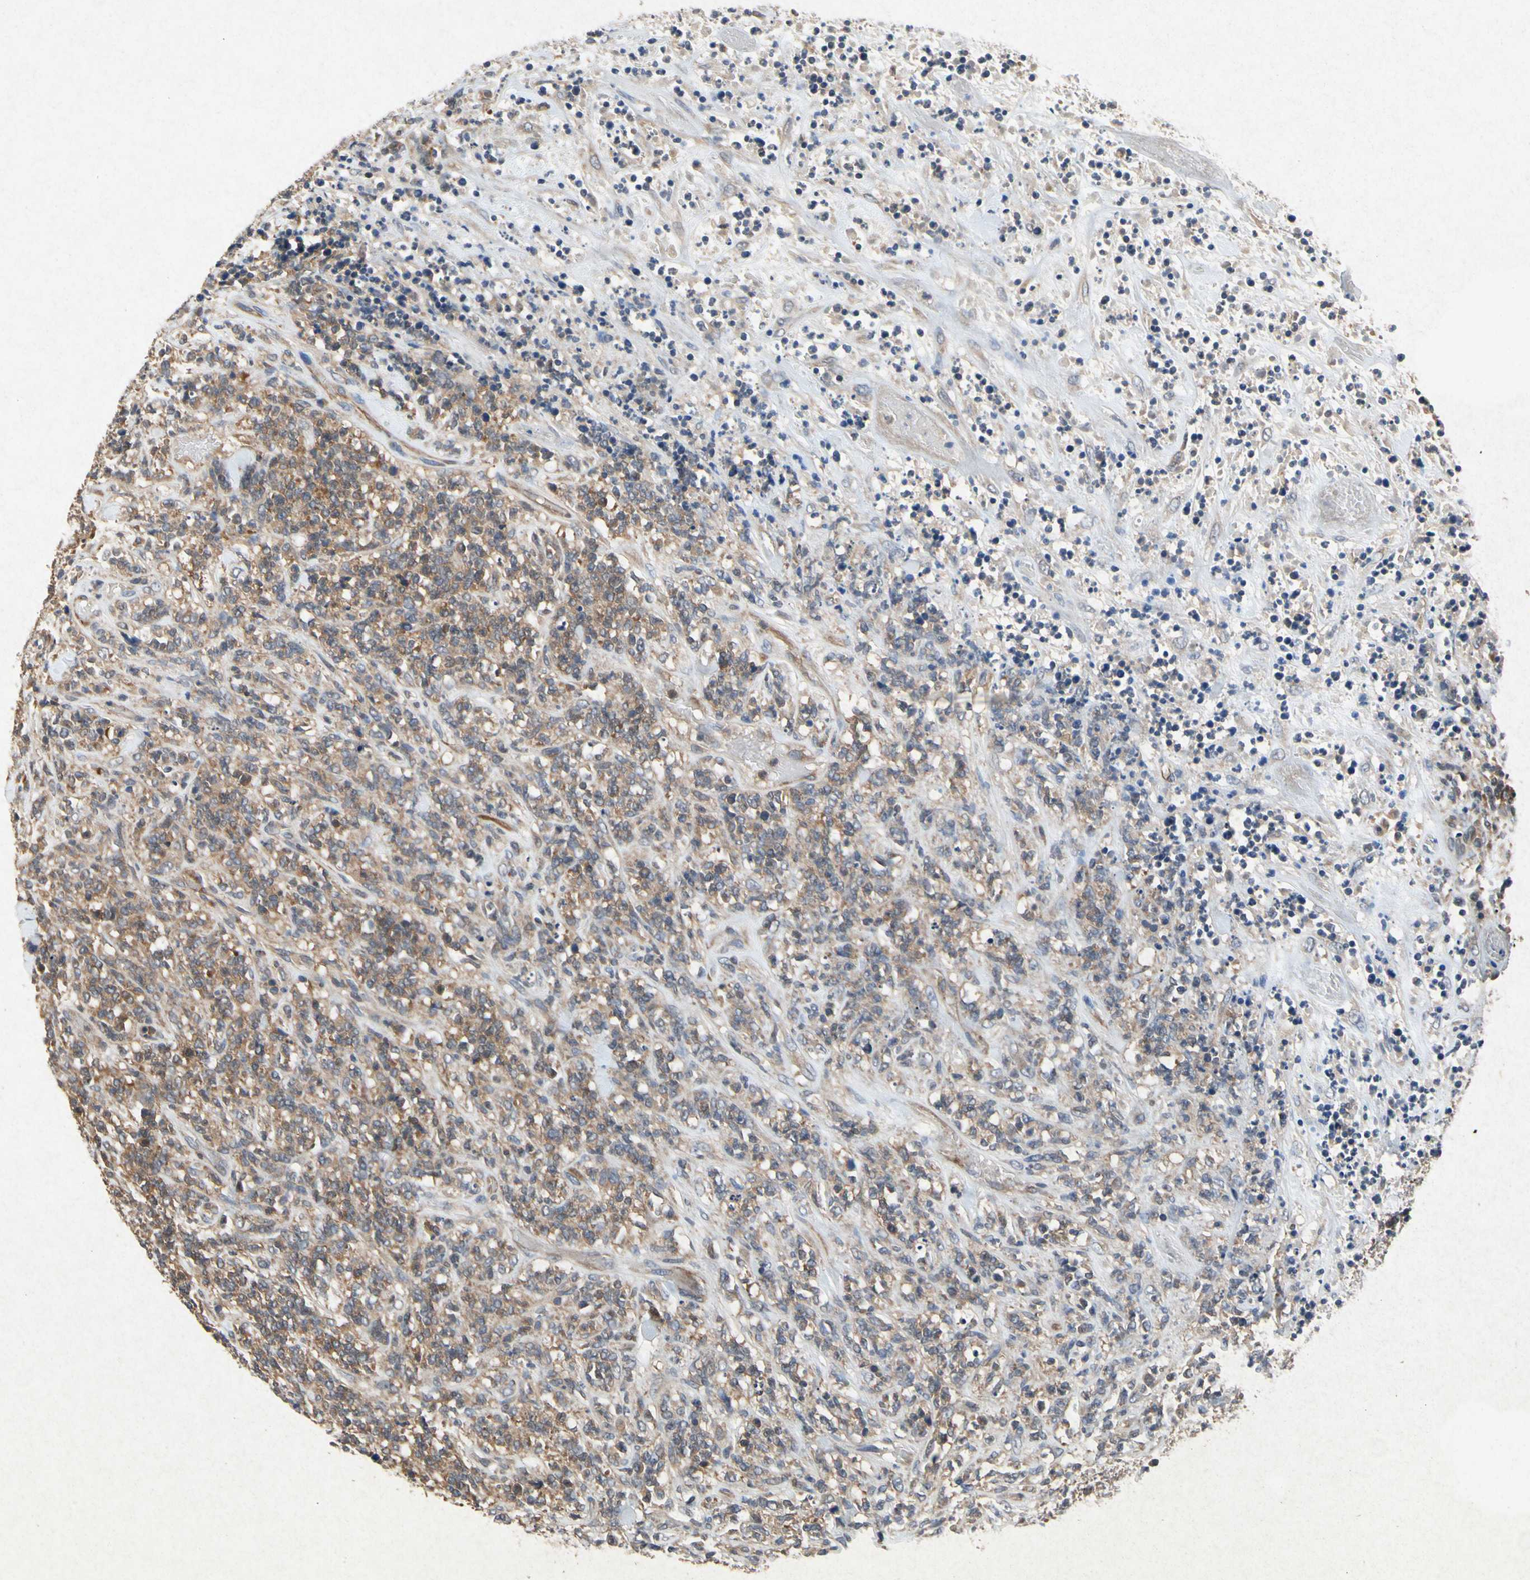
{"staining": {"intensity": "moderate", "quantity": ">75%", "location": "cytoplasmic/membranous"}, "tissue": "lymphoma", "cell_type": "Tumor cells", "image_type": "cancer", "snomed": [{"axis": "morphology", "description": "Malignant lymphoma, non-Hodgkin's type, High grade"}, {"axis": "topography", "description": "Soft tissue"}], "caption": "Immunohistochemistry image of lymphoma stained for a protein (brown), which exhibits medium levels of moderate cytoplasmic/membranous staining in about >75% of tumor cells.", "gene": "RPS6KA1", "patient": {"sex": "male", "age": 18}}